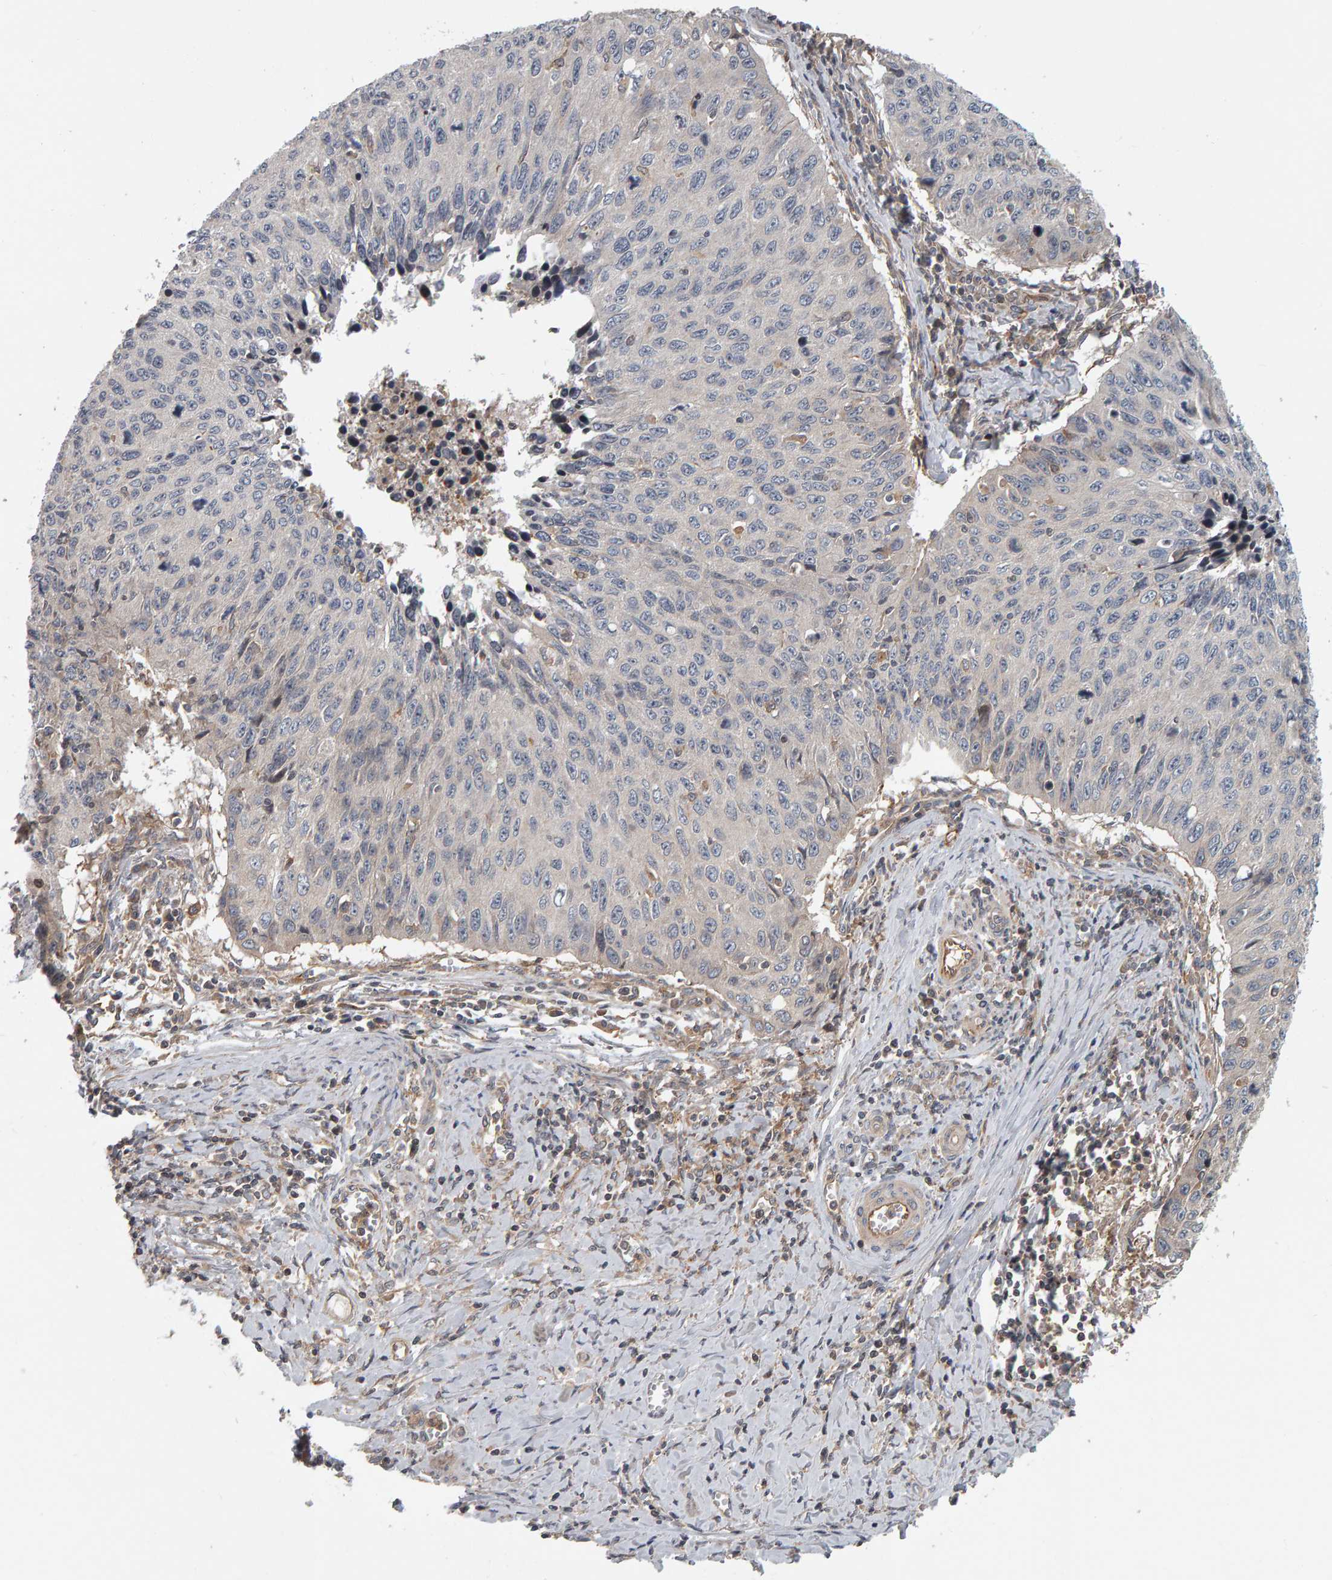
{"staining": {"intensity": "negative", "quantity": "none", "location": "none"}, "tissue": "cervical cancer", "cell_type": "Tumor cells", "image_type": "cancer", "snomed": [{"axis": "morphology", "description": "Squamous cell carcinoma, NOS"}, {"axis": "topography", "description": "Cervix"}], "caption": "Immunohistochemistry (IHC) of squamous cell carcinoma (cervical) displays no expression in tumor cells.", "gene": "C9orf72", "patient": {"sex": "female", "age": 53}}